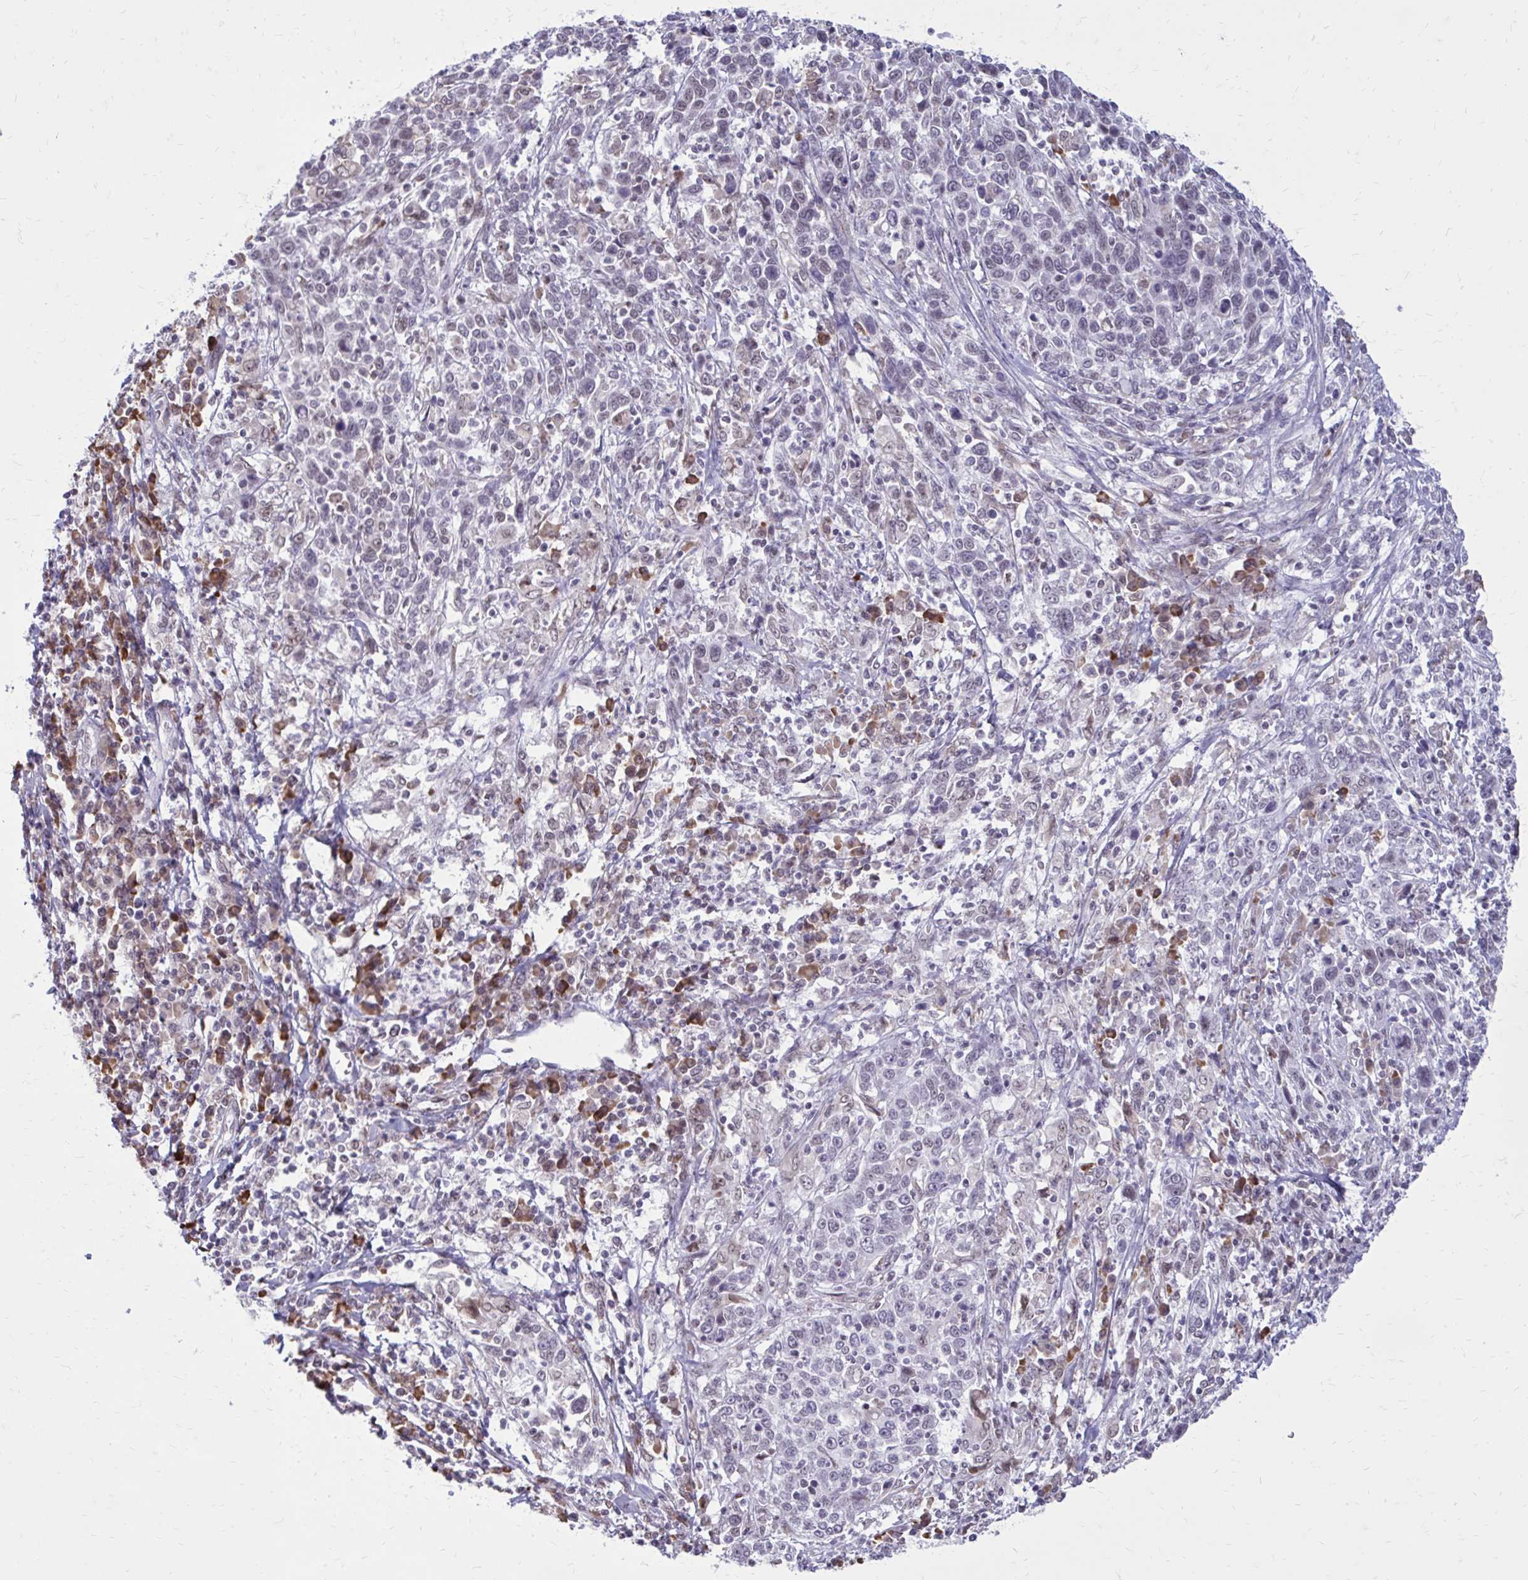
{"staining": {"intensity": "weak", "quantity": "<25%", "location": "nuclear"}, "tissue": "cervical cancer", "cell_type": "Tumor cells", "image_type": "cancer", "snomed": [{"axis": "morphology", "description": "Squamous cell carcinoma, NOS"}, {"axis": "topography", "description": "Cervix"}], "caption": "Tumor cells show no significant protein positivity in cervical squamous cell carcinoma. (DAB (3,3'-diaminobenzidine) IHC visualized using brightfield microscopy, high magnification).", "gene": "PROSER1", "patient": {"sex": "female", "age": 46}}